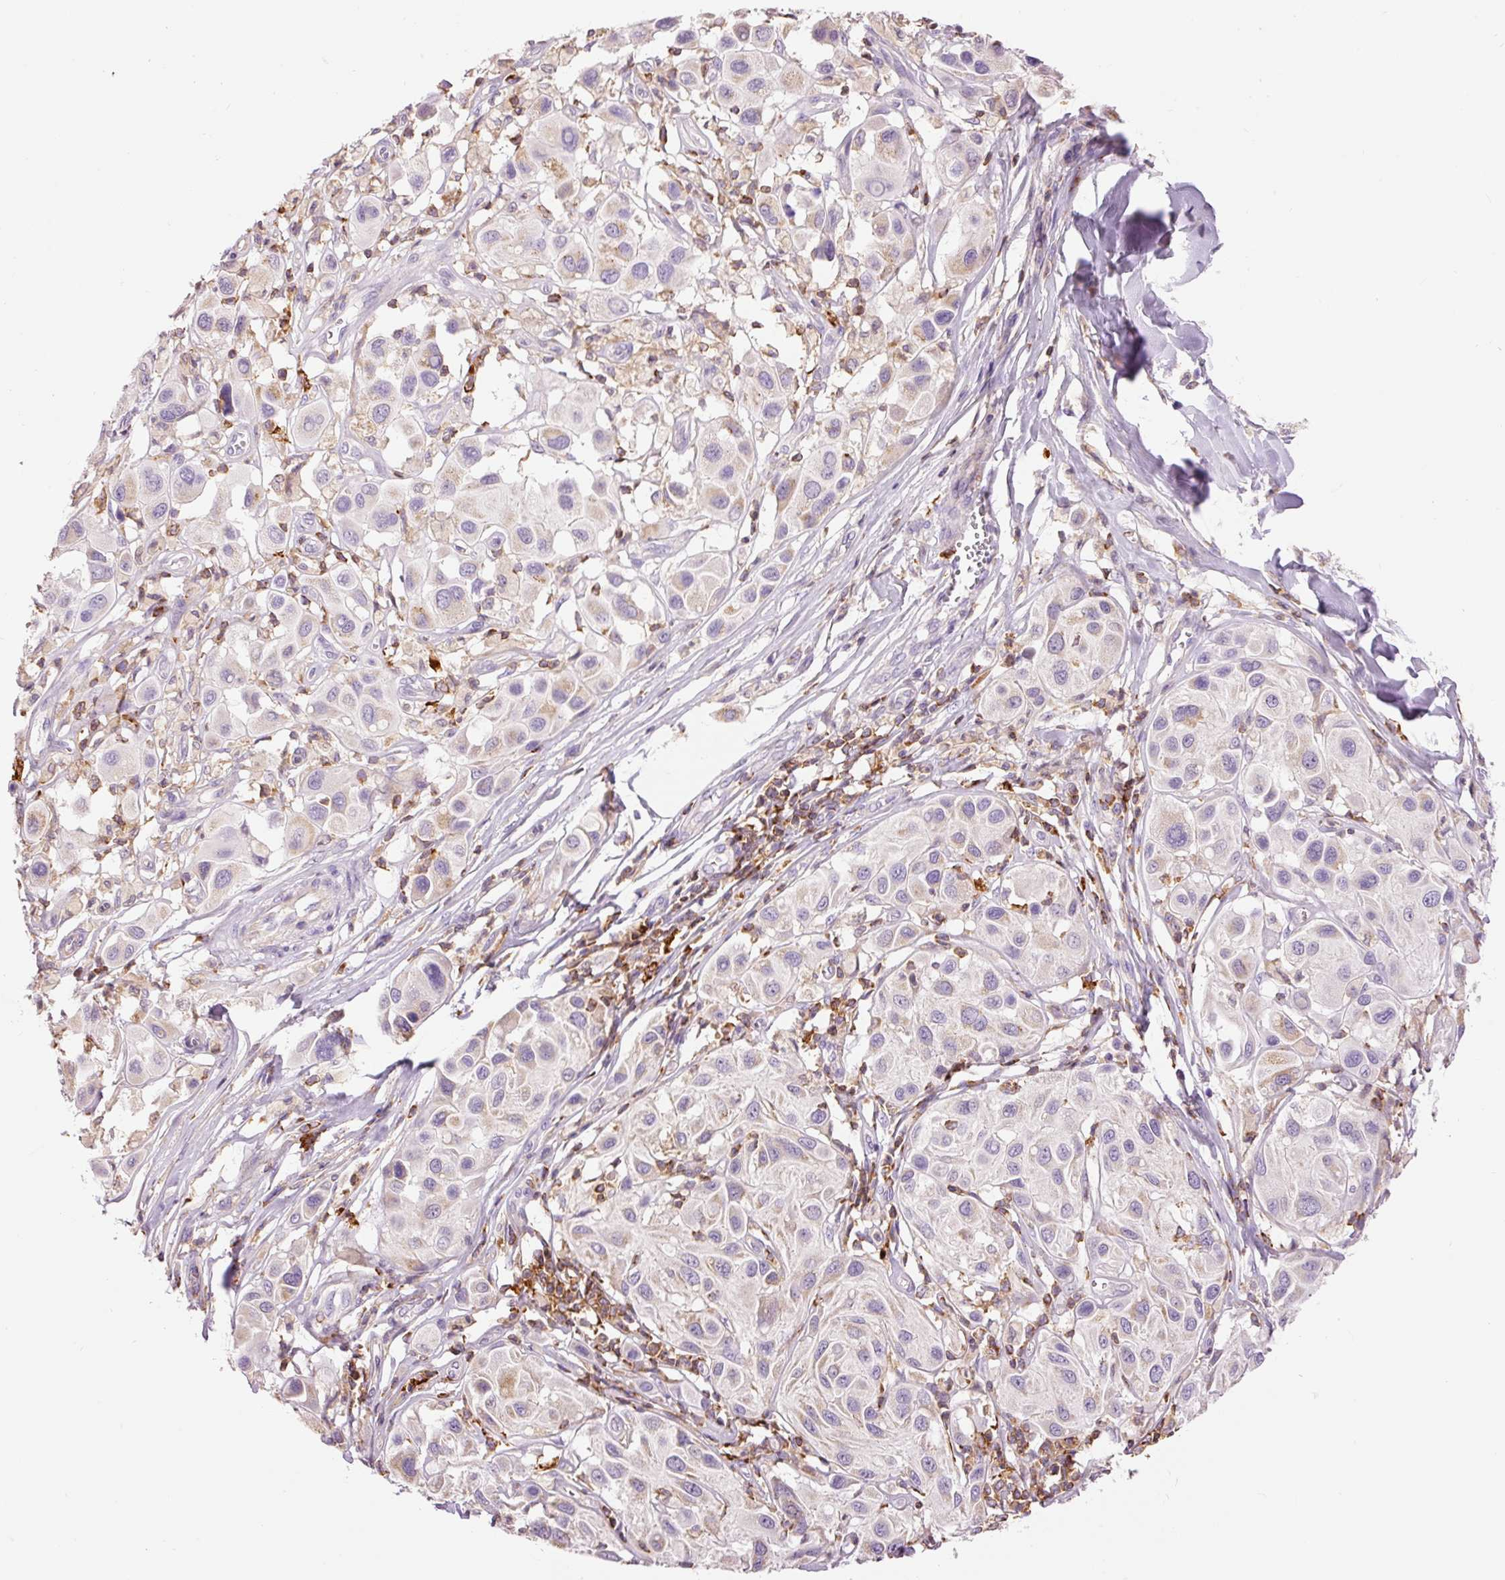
{"staining": {"intensity": "weak", "quantity": "<25%", "location": "cytoplasmic/membranous"}, "tissue": "melanoma", "cell_type": "Tumor cells", "image_type": "cancer", "snomed": [{"axis": "morphology", "description": "Malignant melanoma, Metastatic site"}, {"axis": "topography", "description": "Skin"}], "caption": "Immunohistochemical staining of human malignant melanoma (metastatic site) reveals no significant staining in tumor cells.", "gene": "DOK6", "patient": {"sex": "male", "age": 41}}